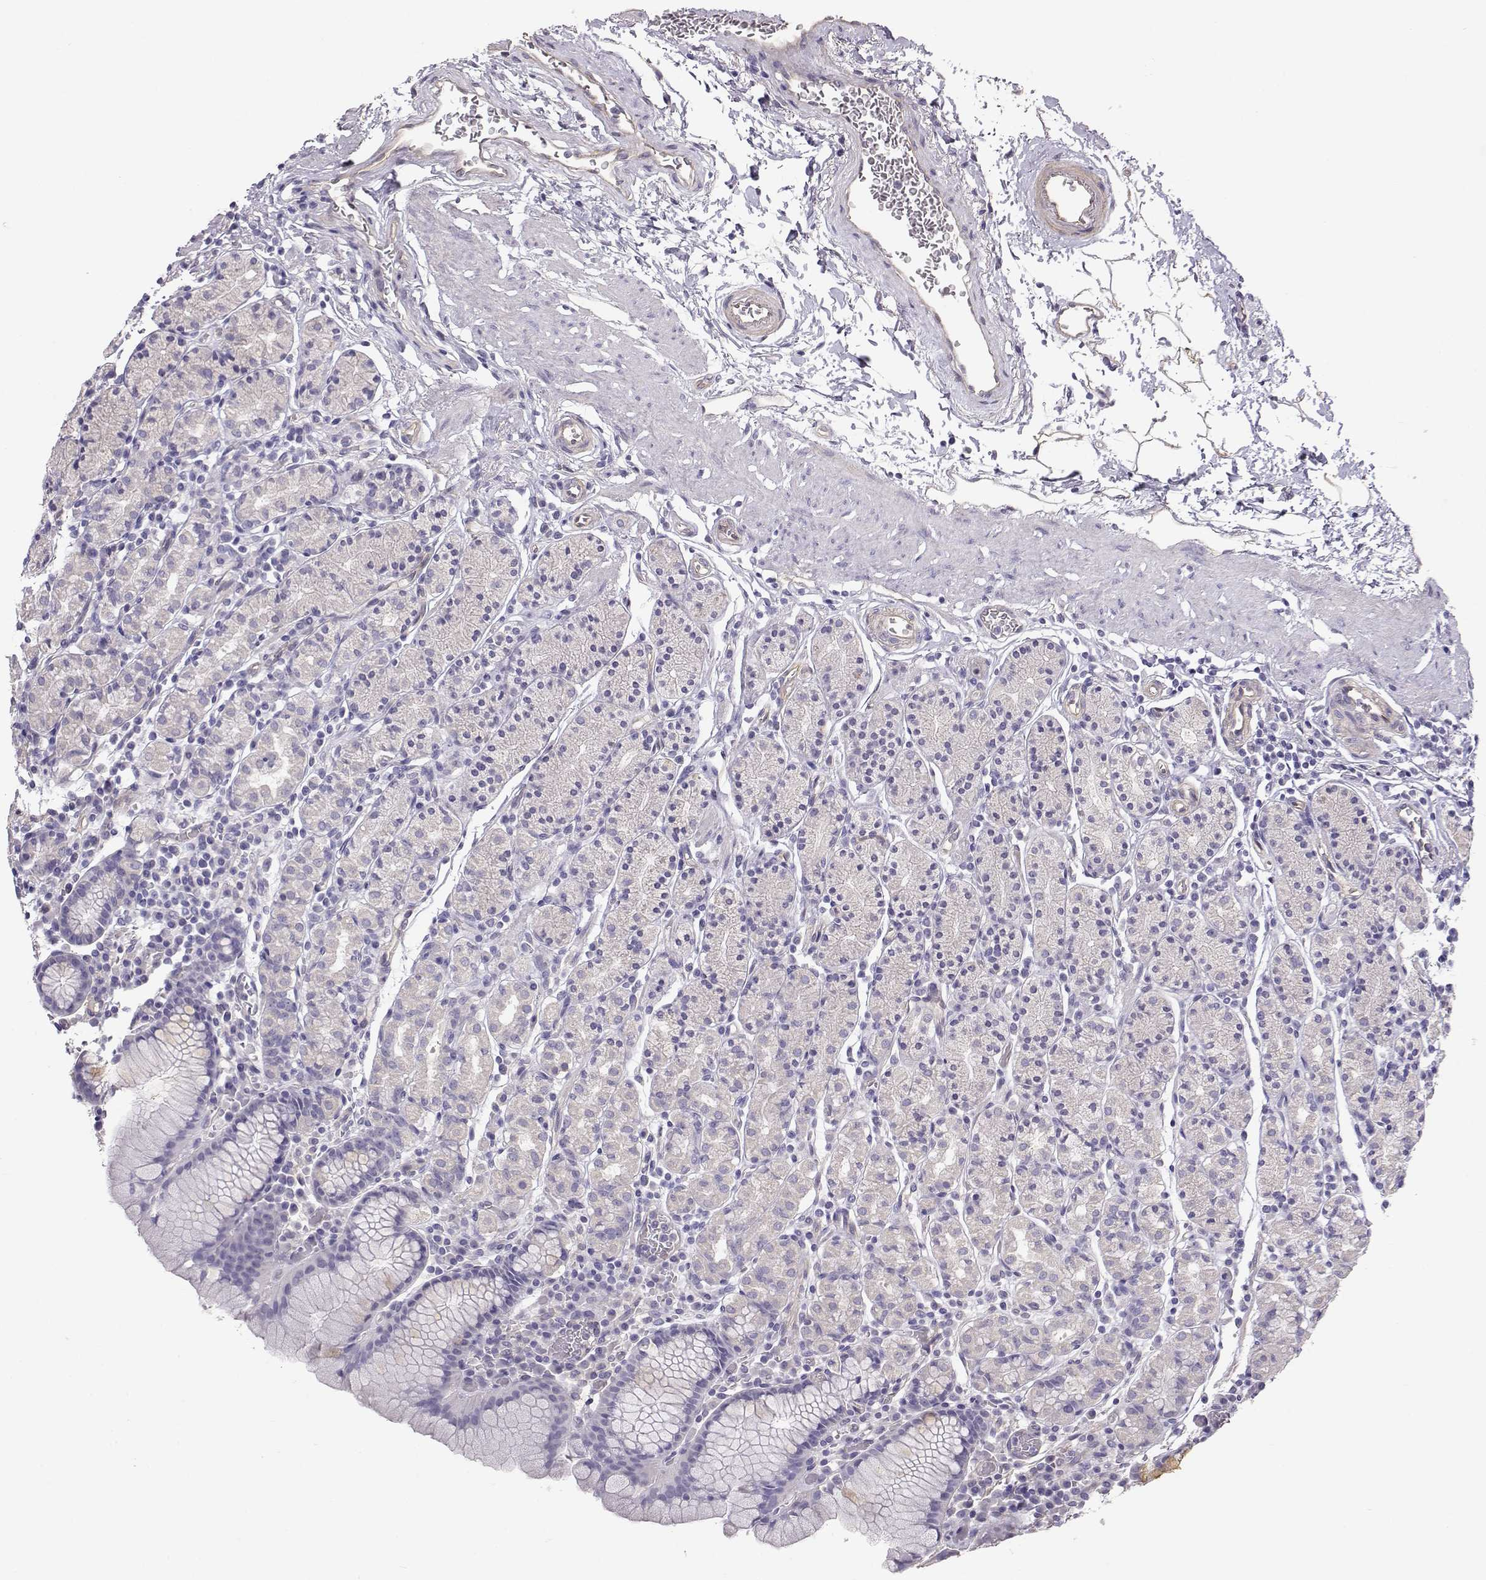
{"staining": {"intensity": "negative", "quantity": "none", "location": "none"}, "tissue": "stomach", "cell_type": "Glandular cells", "image_type": "normal", "snomed": [{"axis": "morphology", "description": "Normal tissue, NOS"}, {"axis": "topography", "description": "Stomach, upper"}, {"axis": "topography", "description": "Stomach"}], "caption": "The IHC photomicrograph has no significant staining in glandular cells of stomach. Nuclei are stained in blue.", "gene": "ENDOU", "patient": {"sex": "male", "age": 62}}